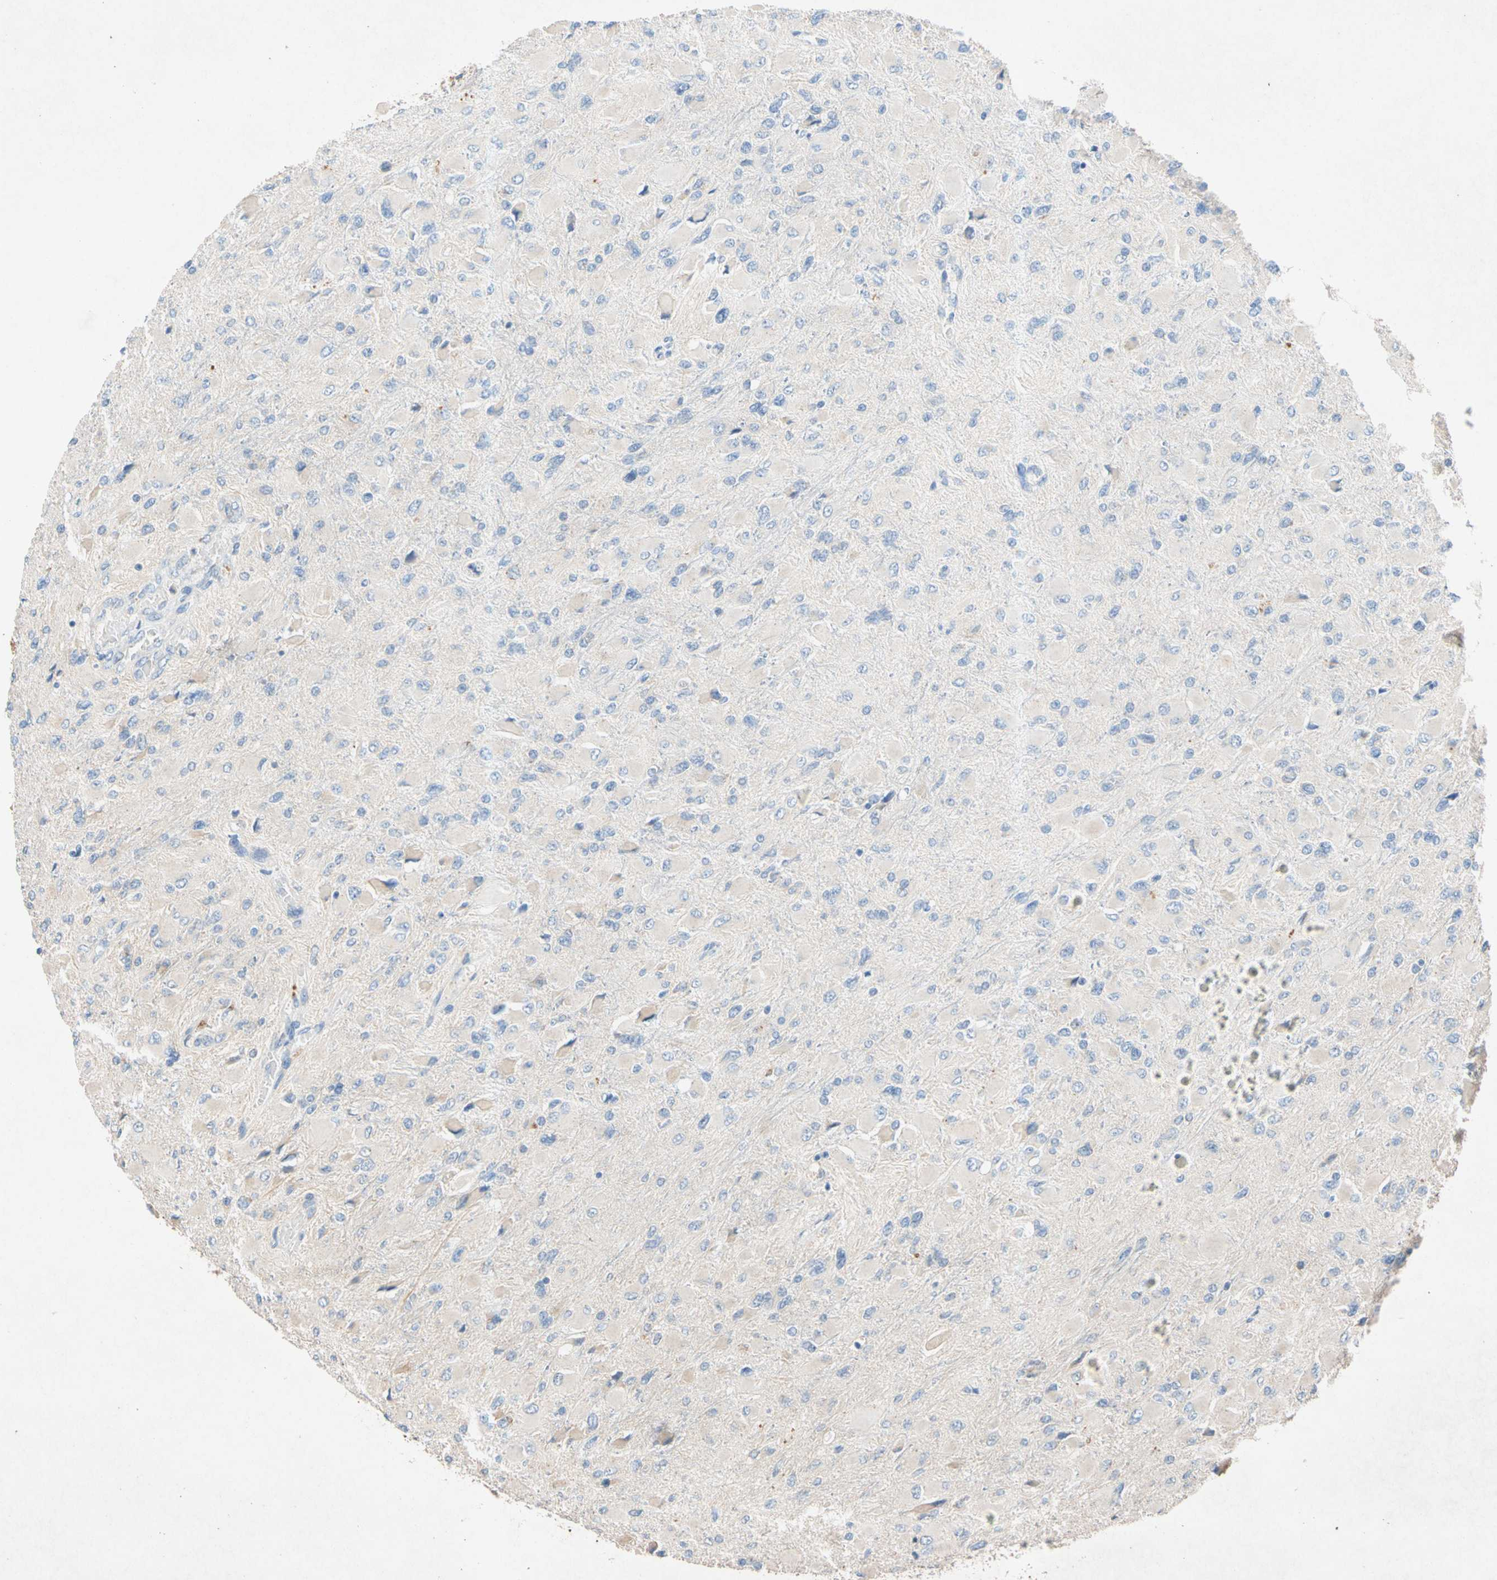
{"staining": {"intensity": "negative", "quantity": "none", "location": "none"}, "tissue": "glioma", "cell_type": "Tumor cells", "image_type": "cancer", "snomed": [{"axis": "morphology", "description": "Glioma, malignant, High grade"}, {"axis": "topography", "description": "Cerebral cortex"}], "caption": "DAB immunohistochemical staining of human glioma displays no significant expression in tumor cells.", "gene": "GASK1B", "patient": {"sex": "female", "age": 36}}